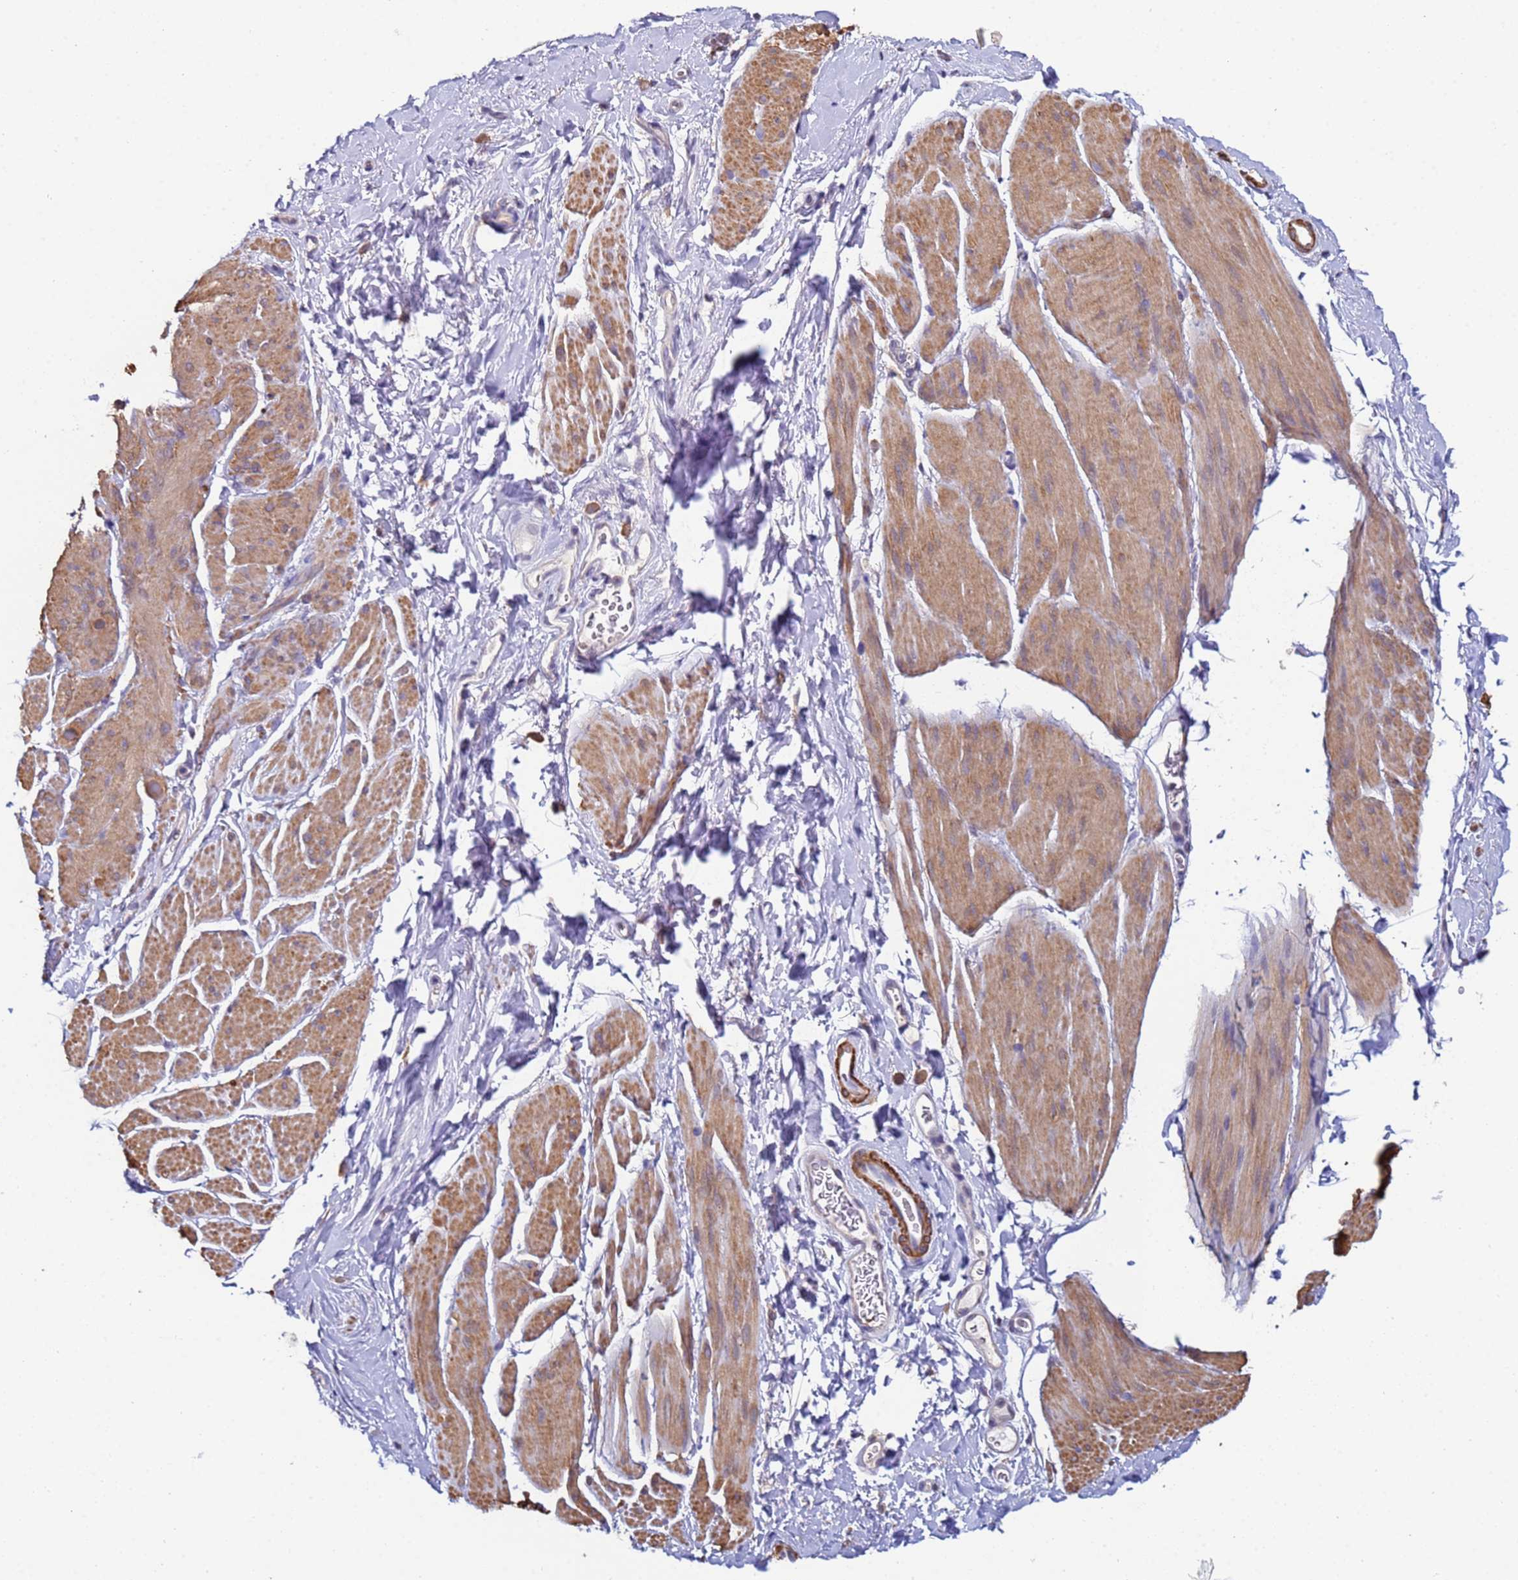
{"staining": {"intensity": "moderate", "quantity": "<25%", "location": "cytoplasmic/membranous"}, "tissue": "smooth muscle", "cell_type": "Smooth muscle cells", "image_type": "normal", "snomed": [{"axis": "morphology", "description": "Normal tissue, NOS"}, {"axis": "topography", "description": "Smooth muscle"}, {"axis": "topography", "description": "Peripheral nerve tissue"}], "caption": "DAB (3,3'-diaminobenzidine) immunohistochemical staining of normal smooth muscle exhibits moderate cytoplasmic/membranous protein staining in approximately <25% of smooth muscle cells.", "gene": "CLHC1", "patient": {"sex": "male", "age": 69}}